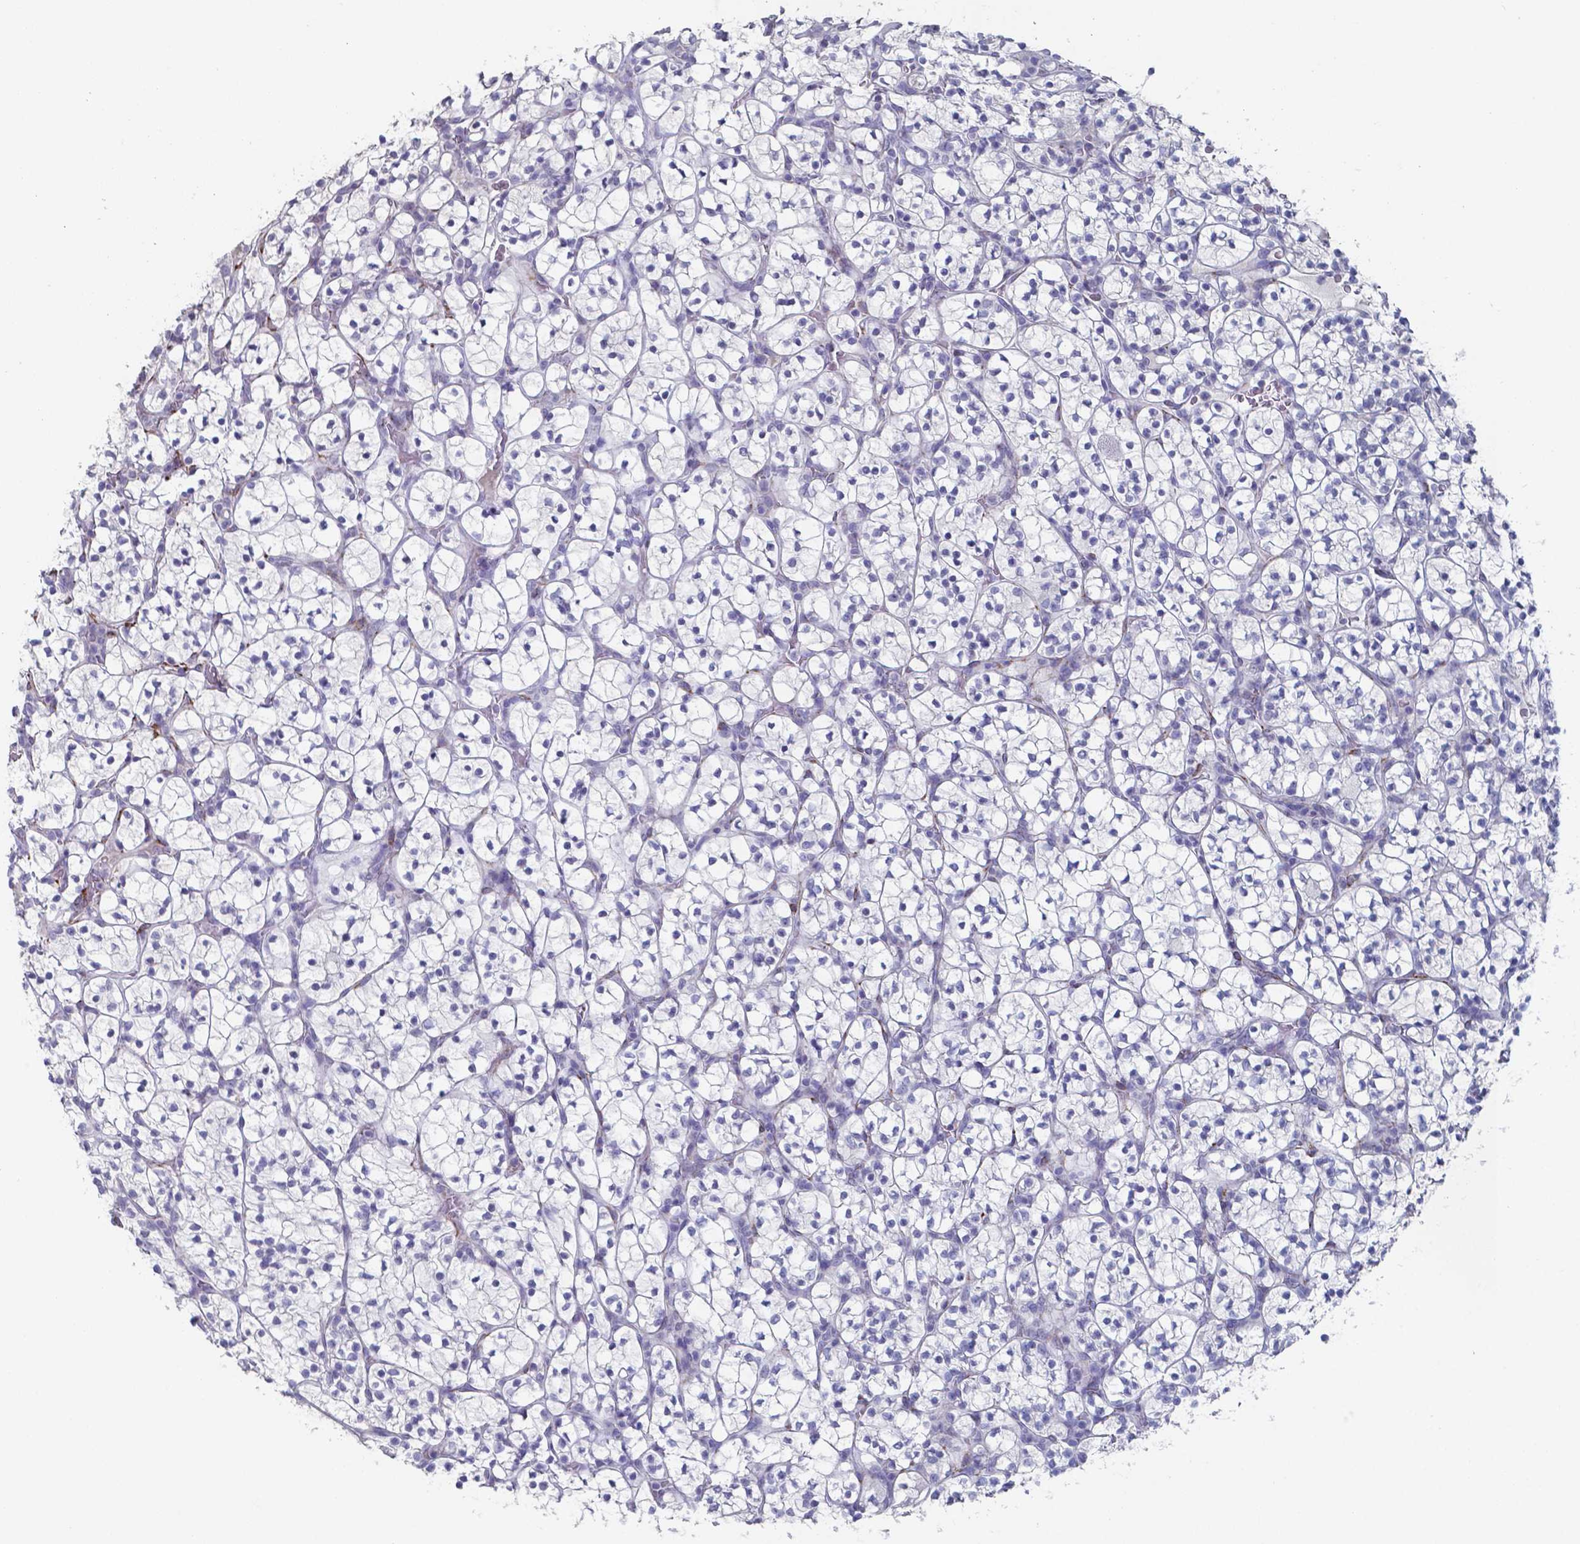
{"staining": {"intensity": "negative", "quantity": "none", "location": "none"}, "tissue": "renal cancer", "cell_type": "Tumor cells", "image_type": "cancer", "snomed": [{"axis": "morphology", "description": "Adenocarcinoma, NOS"}, {"axis": "topography", "description": "Kidney"}], "caption": "High power microscopy histopathology image of an IHC image of adenocarcinoma (renal), revealing no significant staining in tumor cells. (DAB (3,3'-diaminobenzidine) immunohistochemistry (IHC), high magnification).", "gene": "PLA2R1", "patient": {"sex": "female", "age": 89}}